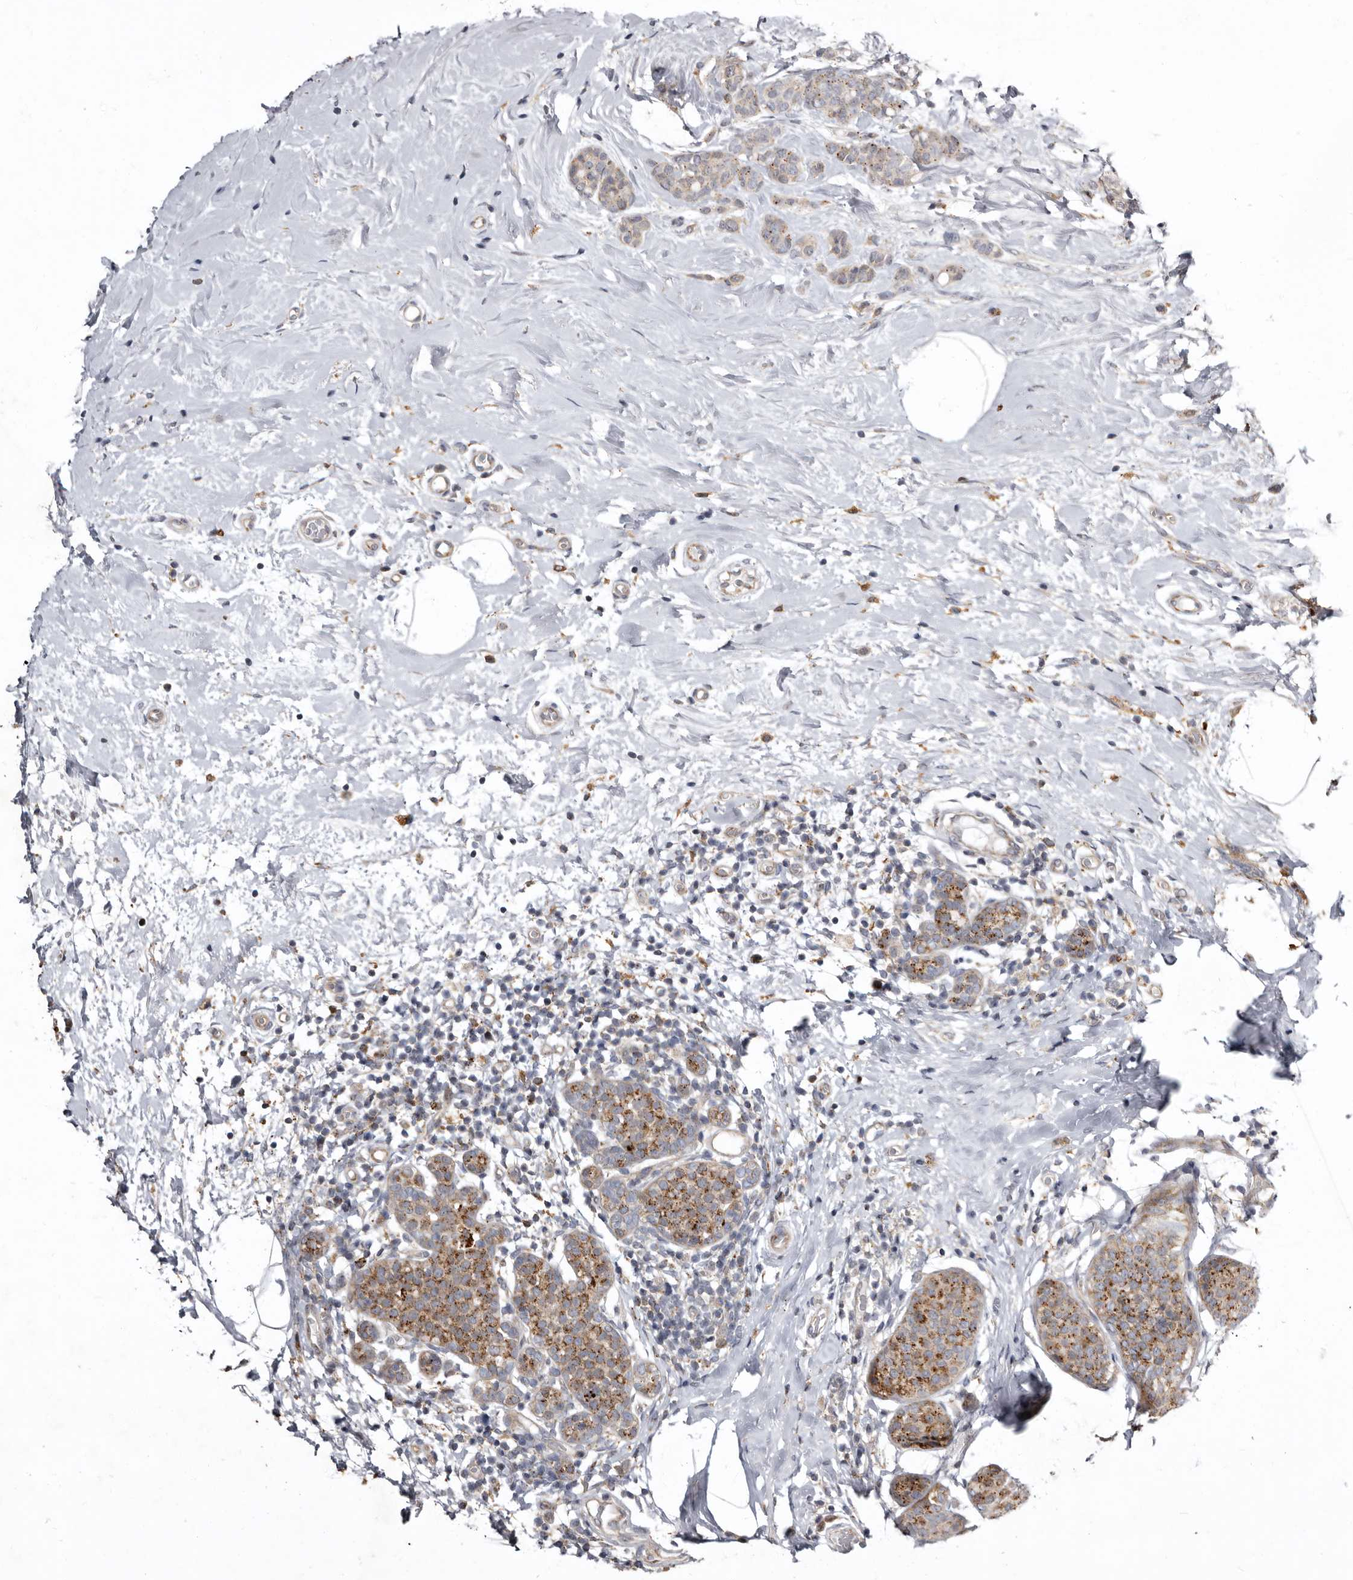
{"staining": {"intensity": "moderate", "quantity": ">75%", "location": "cytoplasmic/membranous"}, "tissue": "breast cancer", "cell_type": "Tumor cells", "image_type": "cancer", "snomed": [{"axis": "morphology", "description": "Lobular carcinoma, in situ"}, {"axis": "morphology", "description": "Lobular carcinoma"}, {"axis": "topography", "description": "Breast"}], "caption": "Immunohistochemistry micrograph of human lobular carcinoma (breast) stained for a protein (brown), which demonstrates medium levels of moderate cytoplasmic/membranous staining in about >75% of tumor cells.", "gene": "SMC4", "patient": {"sex": "female", "age": 41}}